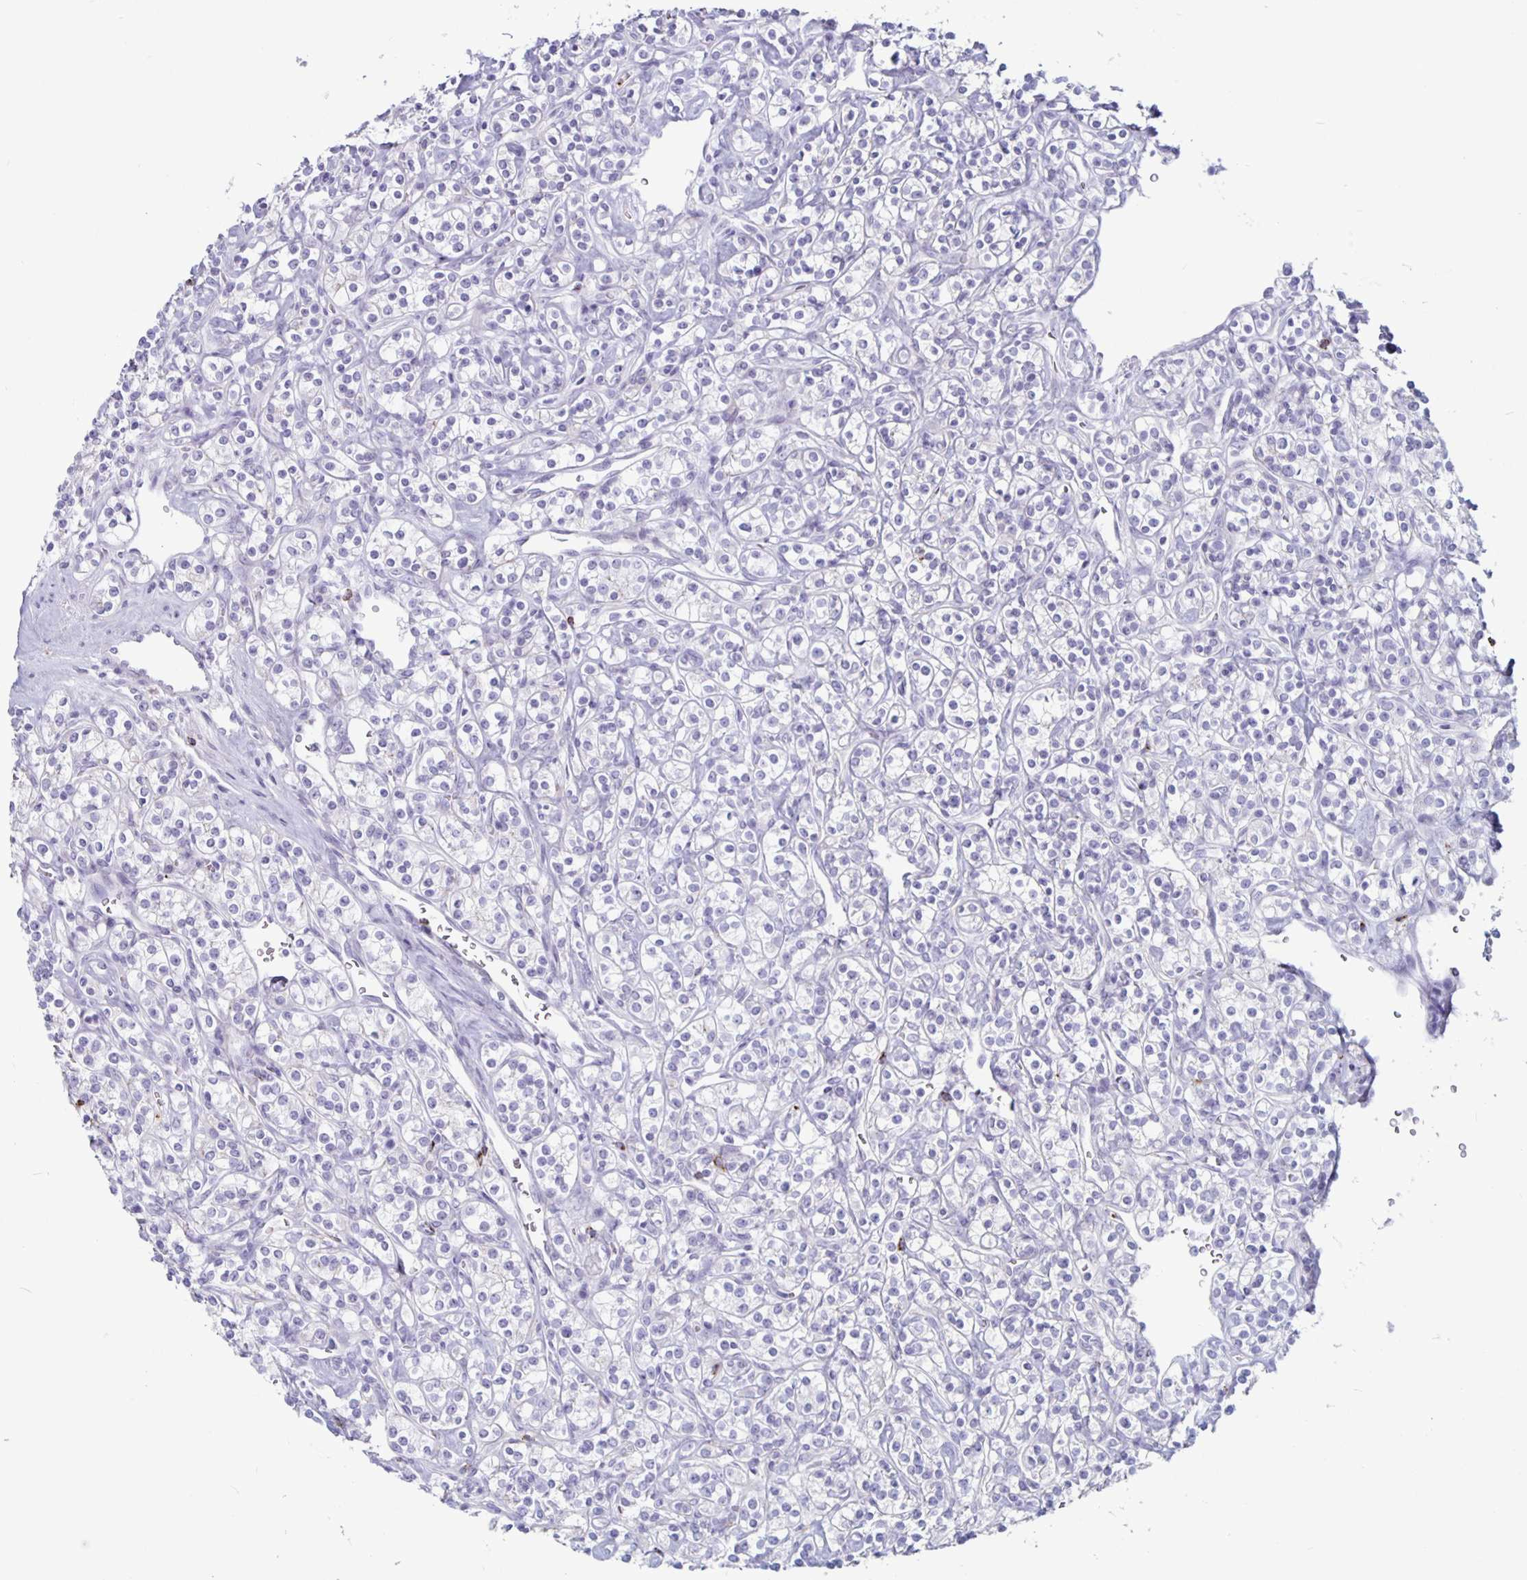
{"staining": {"intensity": "negative", "quantity": "none", "location": "none"}, "tissue": "renal cancer", "cell_type": "Tumor cells", "image_type": "cancer", "snomed": [{"axis": "morphology", "description": "Adenocarcinoma, NOS"}, {"axis": "topography", "description": "Kidney"}], "caption": "Adenocarcinoma (renal) stained for a protein using immunohistochemistry exhibits no expression tumor cells.", "gene": "GZMK", "patient": {"sex": "male", "age": 77}}